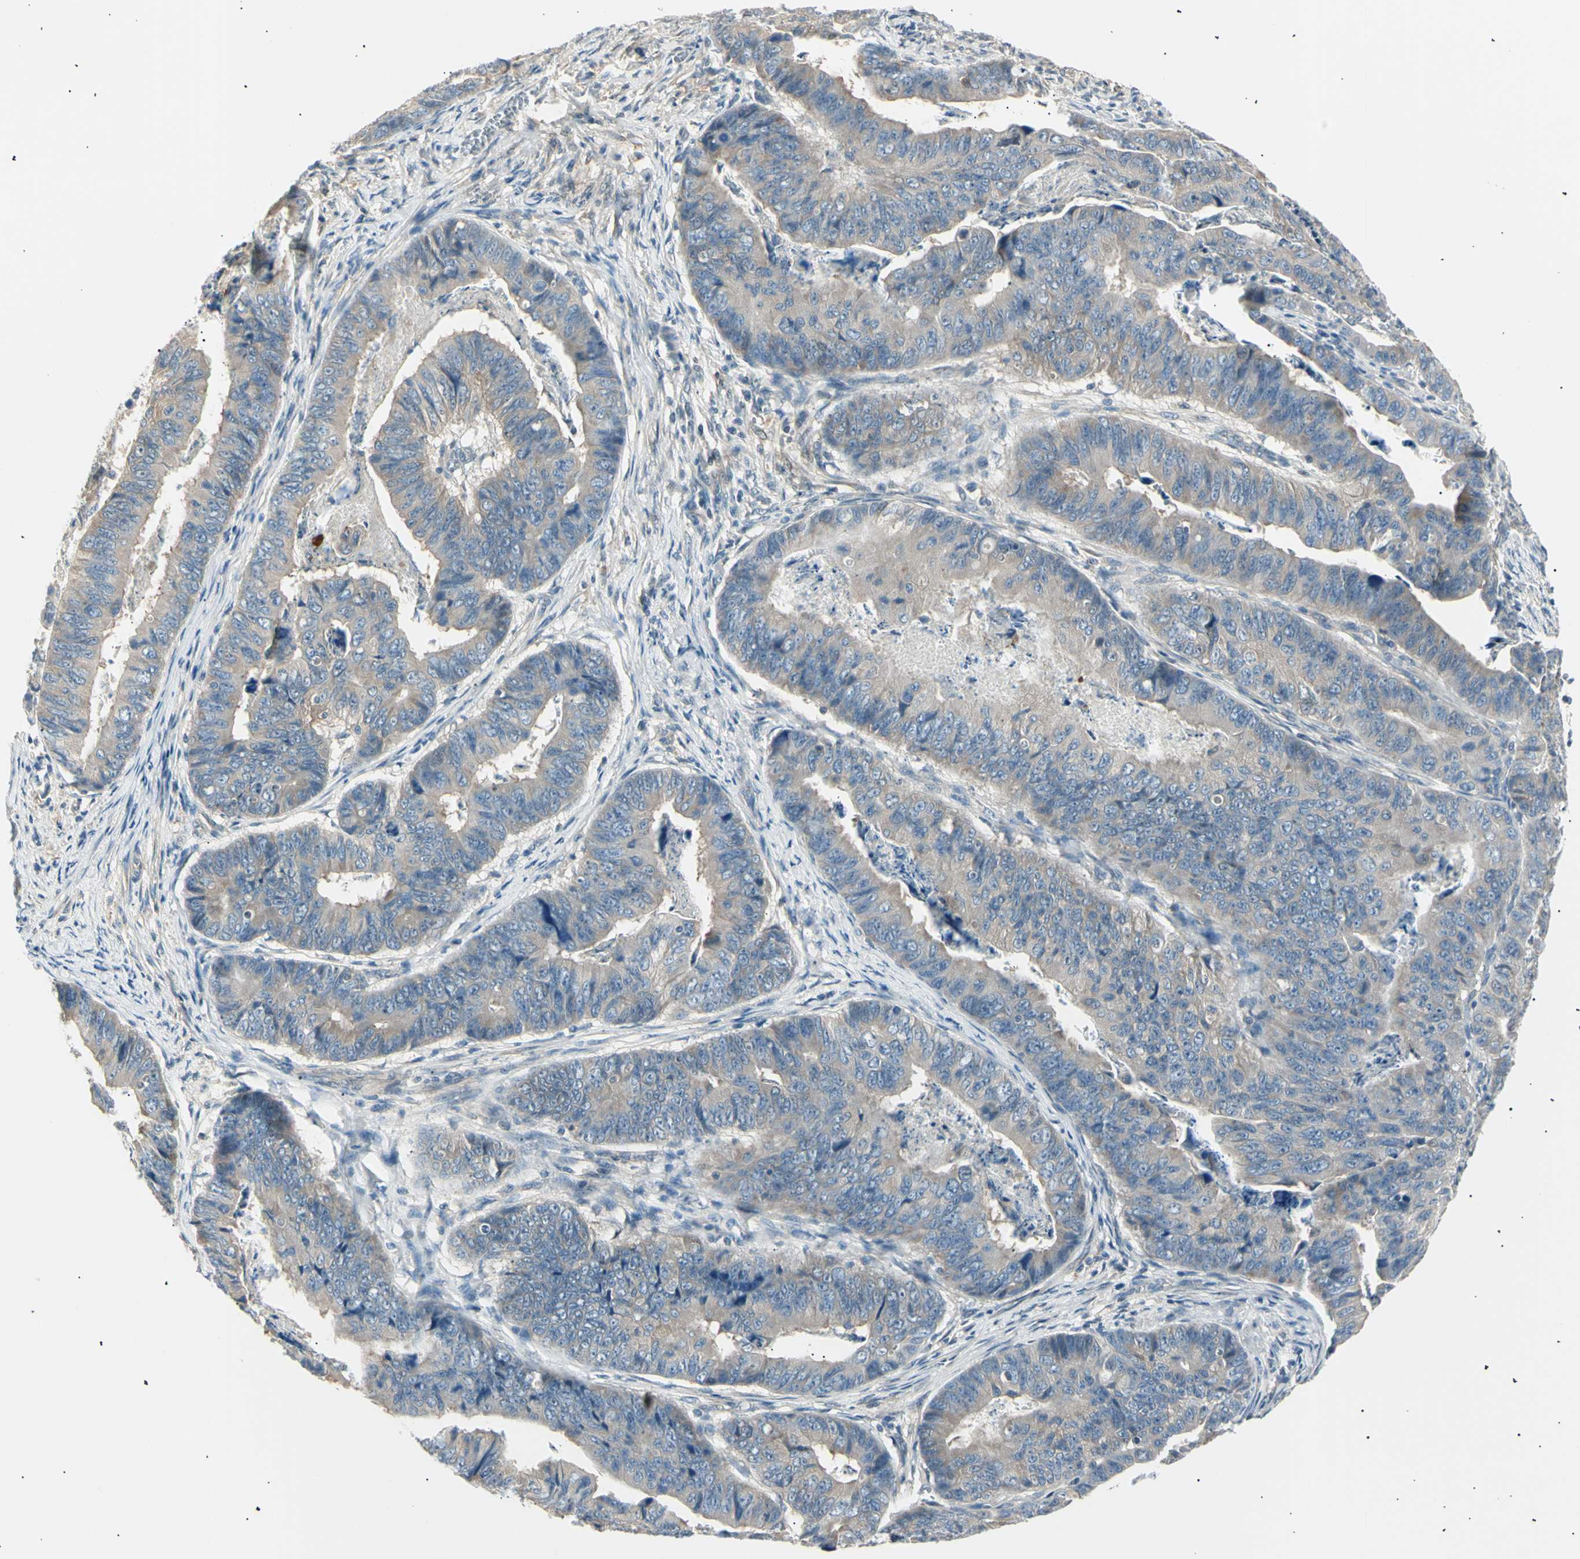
{"staining": {"intensity": "weak", "quantity": ">75%", "location": "cytoplasmic/membranous"}, "tissue": "stomach cancer", "cell_type": "Tumor cells", "image_type": "cancer", "snomed": [{"axis": "morphology", "description": "Adenocarcinoma, NOS"}, {"axis": "topography", "description": "Stomach, lower"}], "caption": "Weak cytoplasmic/membranous expression is appreciated in about >75% of tumor cells in stomach adenocarcinoma.", "gene": "LHPP", "patient": {"sex": "male", "age": 77}}